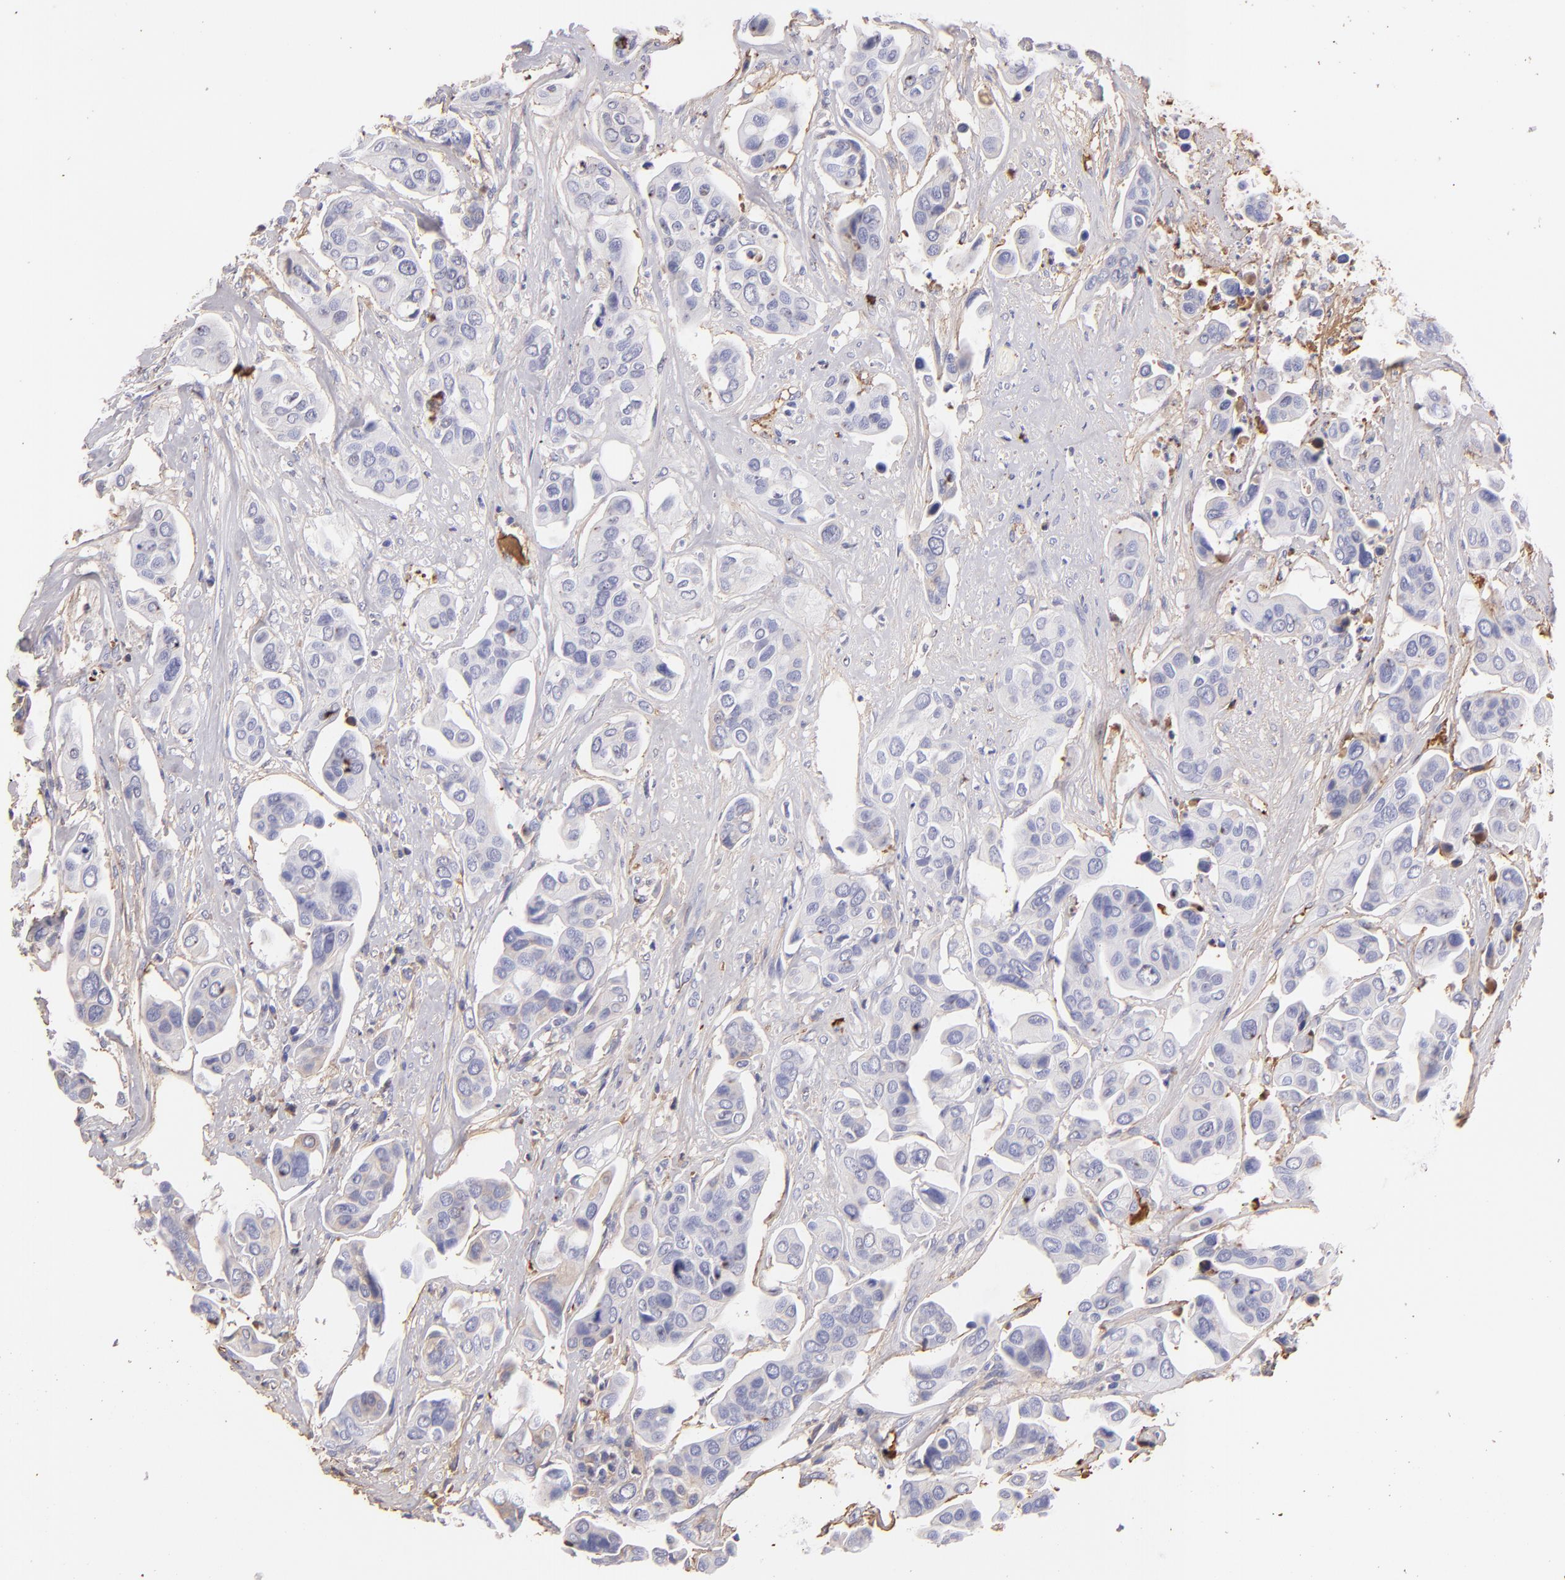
{"staining": {"intensity": "weak", "quantity": "<25%", "location": "cytoplasmic/membranous"}, "tissue": "urothelial cancer", "cell_type": "Tumor cells", "image_type": "cancer", "snomed": [{"axis": "morphology", "description": "Adenocarcinoma, NOS"}, {"axis": "topography", "description": "Urinary bladder"}], "caption": "Tumor cells are negative for protein expression in human urothelial cancer.", "gene": "FGB", "patient": {"sex": "male", "age": 61}}